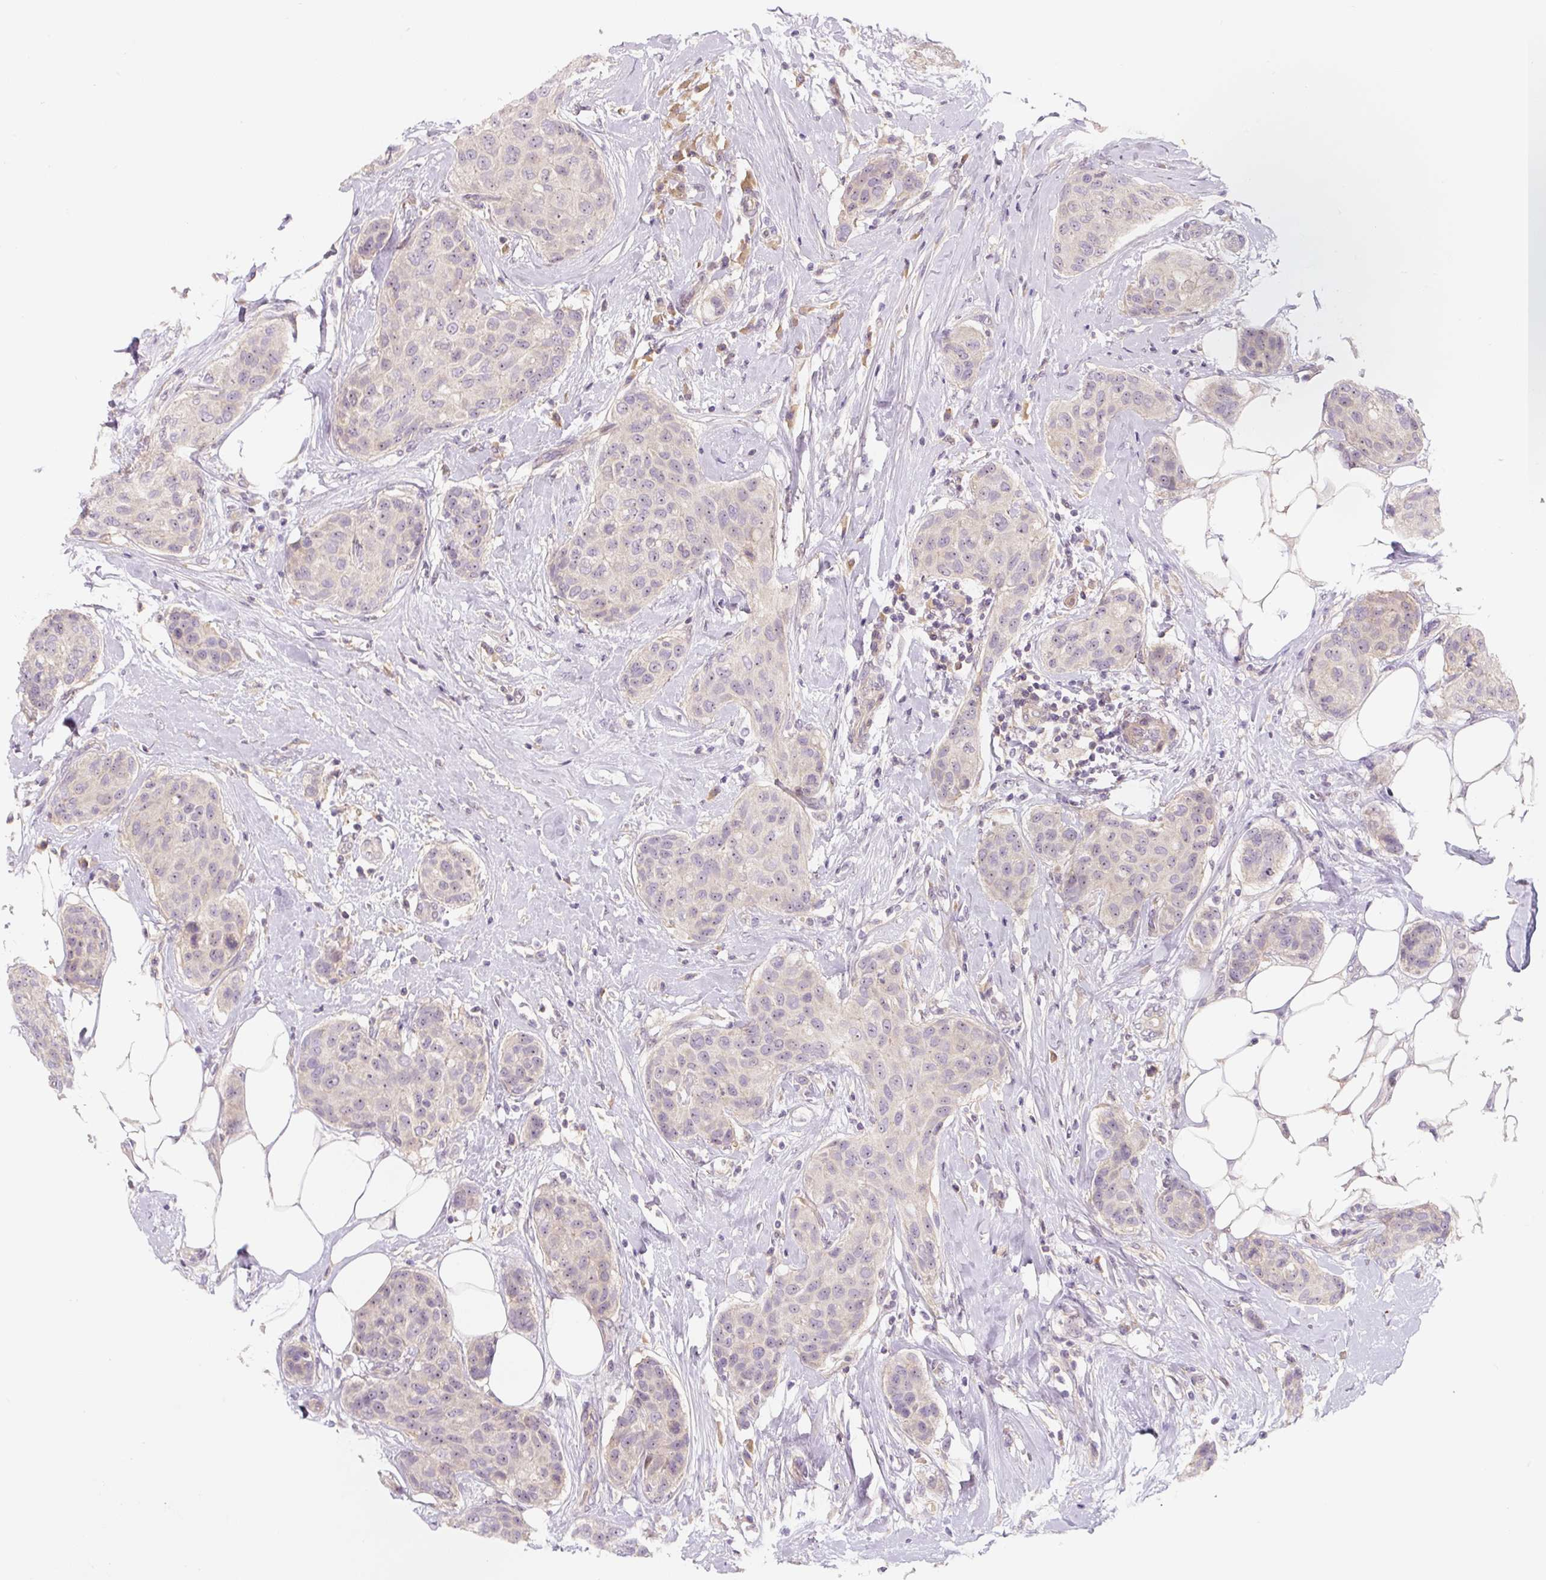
{"staining": {"intensity": "weak", "quantity": "25%-75%", "location": "nuclear"}, "tissue": "breast cancer", "cell_type": "Tumor cells", "image_type": "cancer", "snomed": [{"axis": "morphology", "description": "Duct carcinoma"}, {"axis": "topography", "description": "Breast"}, {"axis": "topography", "description": "Lymph node"}], "caption": "Protein expression analysis of human breast cancer reveals weak nuclear expression in about 25%-75% of tumor cells.", "gene": "PWWP3B", "patient": {"sex": "female", "age": 80}}